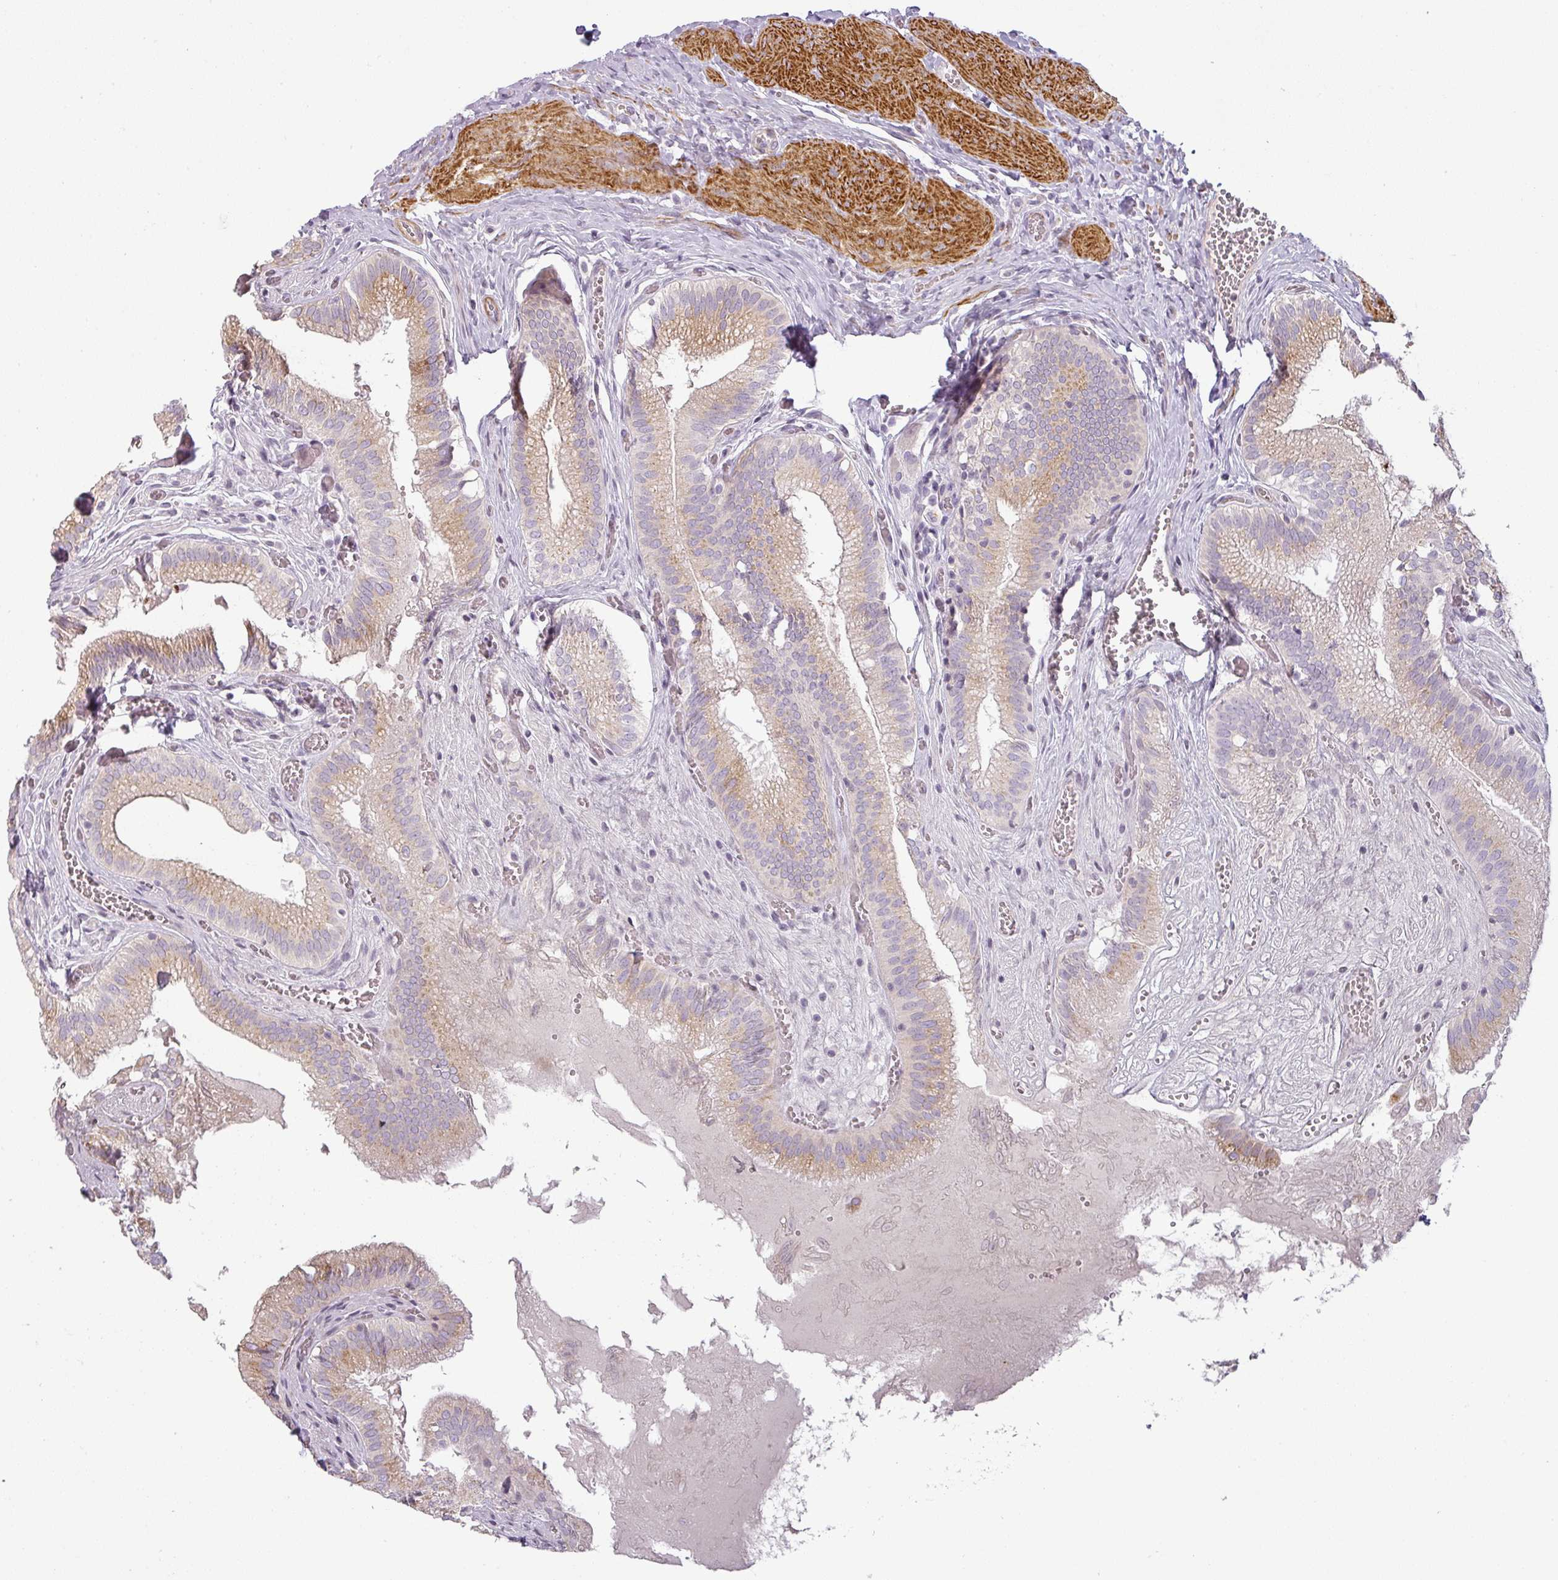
{"staining": {"intensity": "weak", "quantity": "25%-75%", "location": "cytoplasmic/membranous"}, "tissue": "gallbladder", "cell_type": "Glandular cells", "image_type": "normal", "snomed": [{"axis": "morphology", "description": "Normal tissue, NOS"}, {"axis": "topography", "description": "Gallbladder"}, {"axis": "topography", "description": "Peripheral nerve tissue"}], "caption": "This is a micrograph of IHC staining of benign gallbladder, which shows weak positivity in the cytoplasmic/membranous of glandular cells.", "gene": "CCDC144A", "patient": {"sex": "male", "age": 17}}